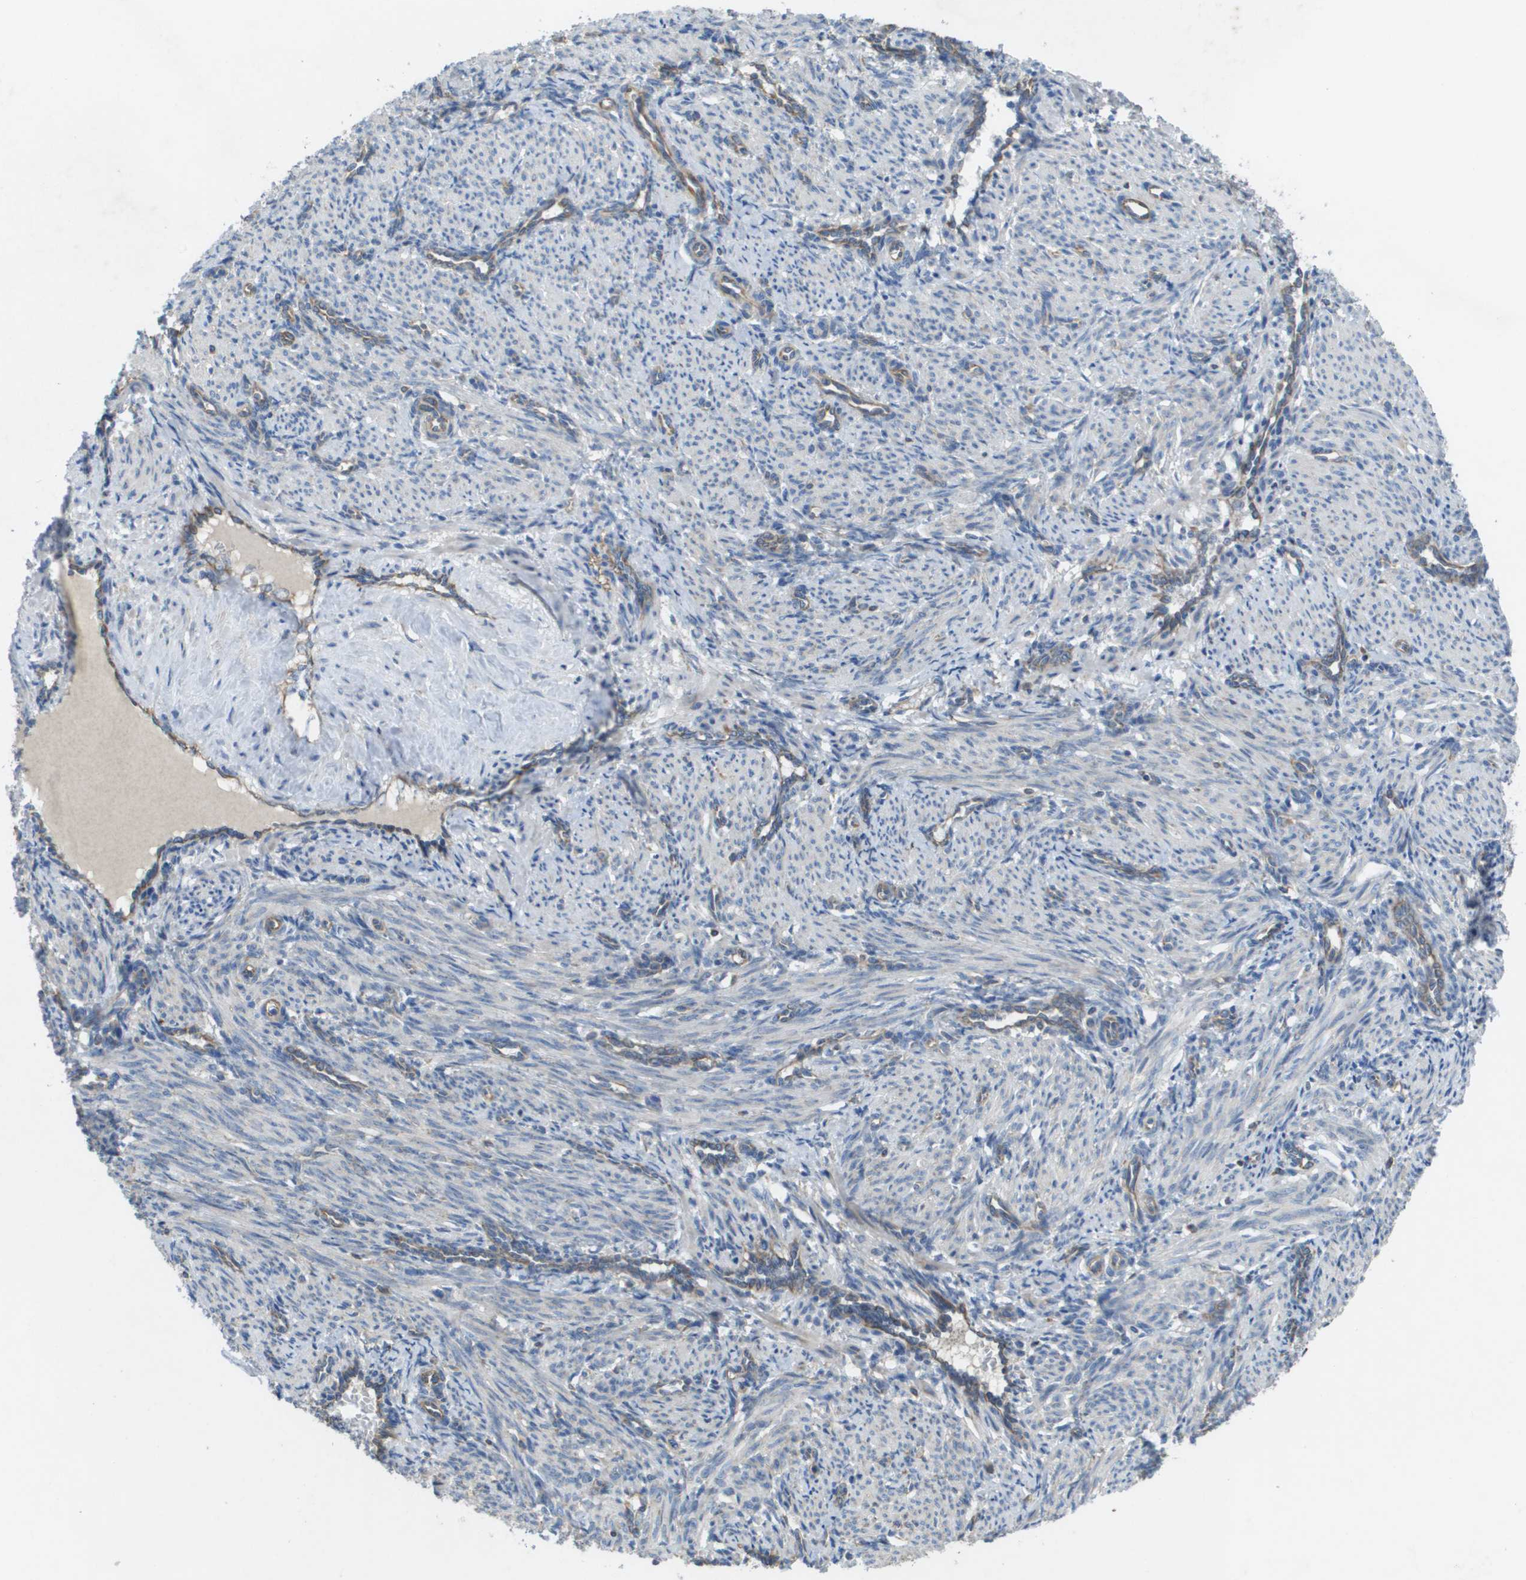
{"staining": {"intensity": "negative", "quantity": "none", "location": "none"}, "tissue": "smooth muscle", "cell_type": "Smooth muscle cells", "image_type": "normal", "snomed": [{"axis": "morphology", "description": "Normal tissue, NOS"}, {"axis": "topography", "description": "Endometrium"}], "caption": "Smooth muscle cells are negative for brown protein staining in normal smooth muscle. Brightfield microscopy of immunohistochemistry (IHC) stained with DAB (brown) and hematoxylin (blue), captured at high magnification.", "gene": "CLCN2", "patient": {"sex": "female", "age": 33}}